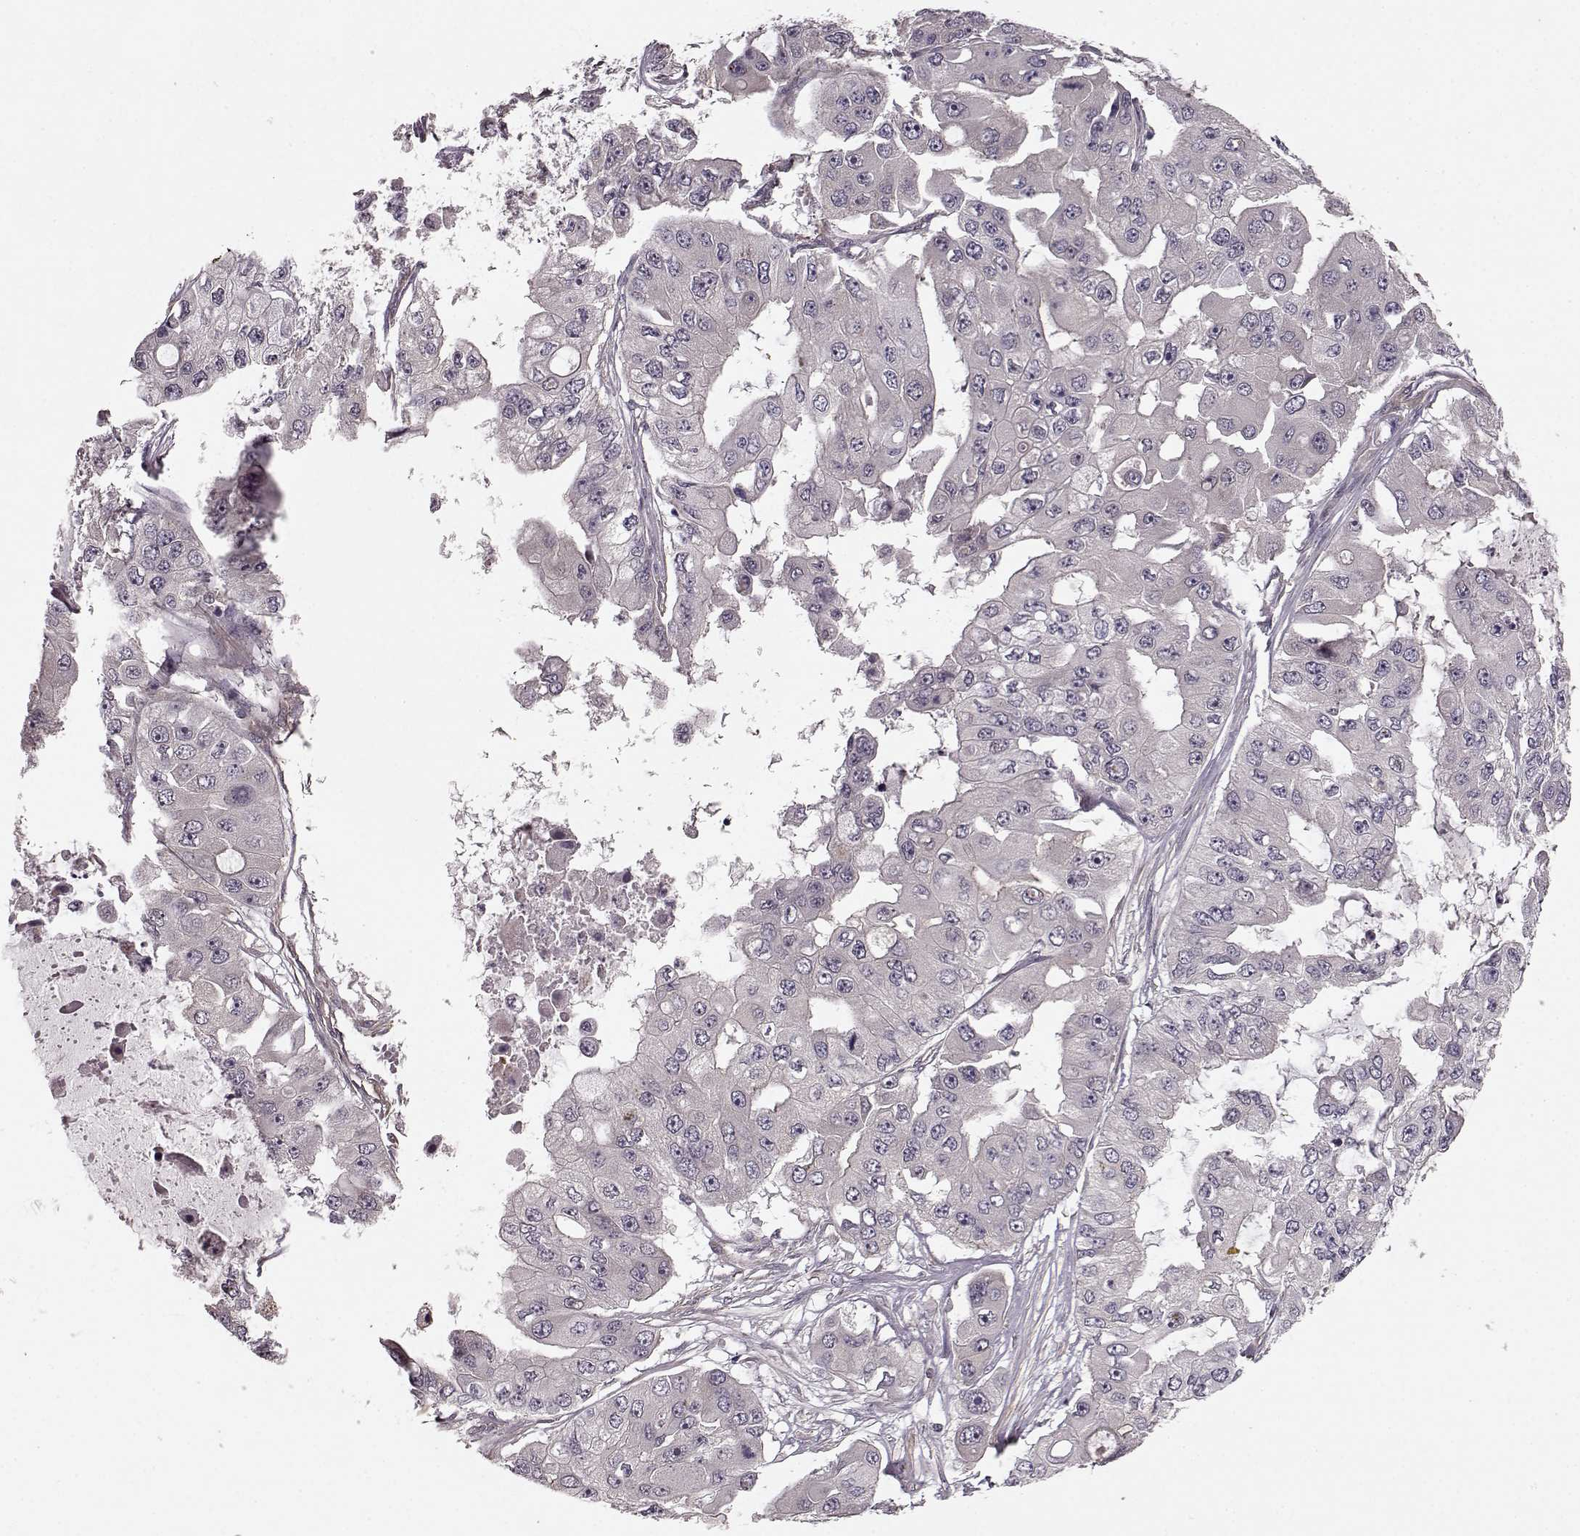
{"staining": {"intensity": "negative", "quantity": "none", "location": "none"}, "tissue": "ovarian cancer", "cell_type": "Tumor cells", "image_type": "cancer", "snomed": [{"axis": "morphology", "description": "Cystadenocarcinoma, serous, NOS"}, {"axis": "topography", "description": "Ovary"}], "caption": "This is an immunohistochemistry micrograph of serous cystadenocarcinoma (ovarian). There is no expression in tumor cells.", "gene": "SLAIN2", "patient": {"sex": "female", "age": 56}}